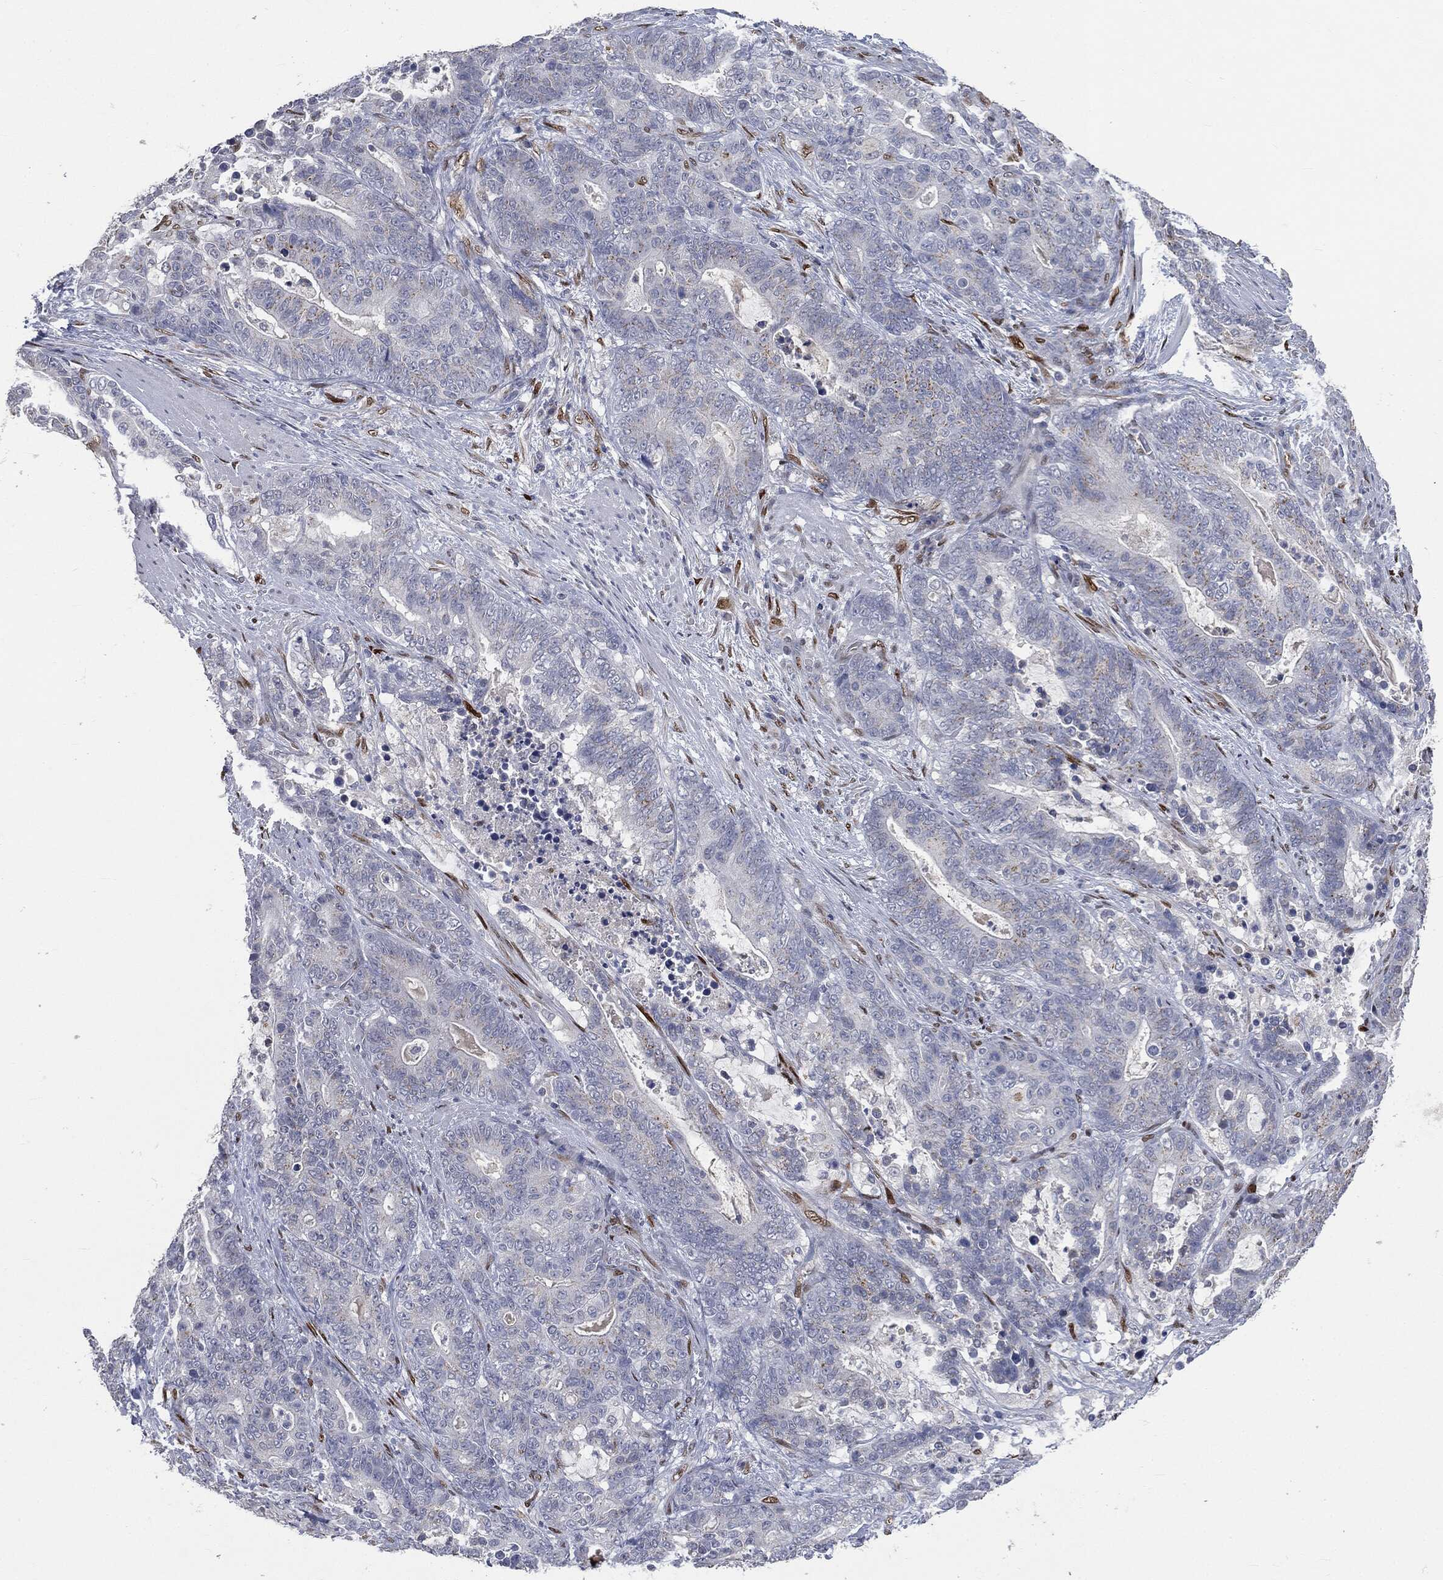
{"staining": {"intensity": "negative", "quantity": "none", "location": "none"}, "tissue": "stomach cancer", "cell_type": "Tumor cells", "image_type": "cancer", "snomed": [{"axis": "morphology", "description": "Normal tissue, NOS"}, {"axis": "morphology", "description": "Adenocarcinoma, NOS"}, {"axis": "topography", "description": "Stomach"}], "caption": "IHC photomicrograph of stomach cancer (adenocarcinoma) stained for a protein (brown), which displays no expression in tumor cells.", "gene": "CASD1", "patient": {"sex": "female", "age": 64}}